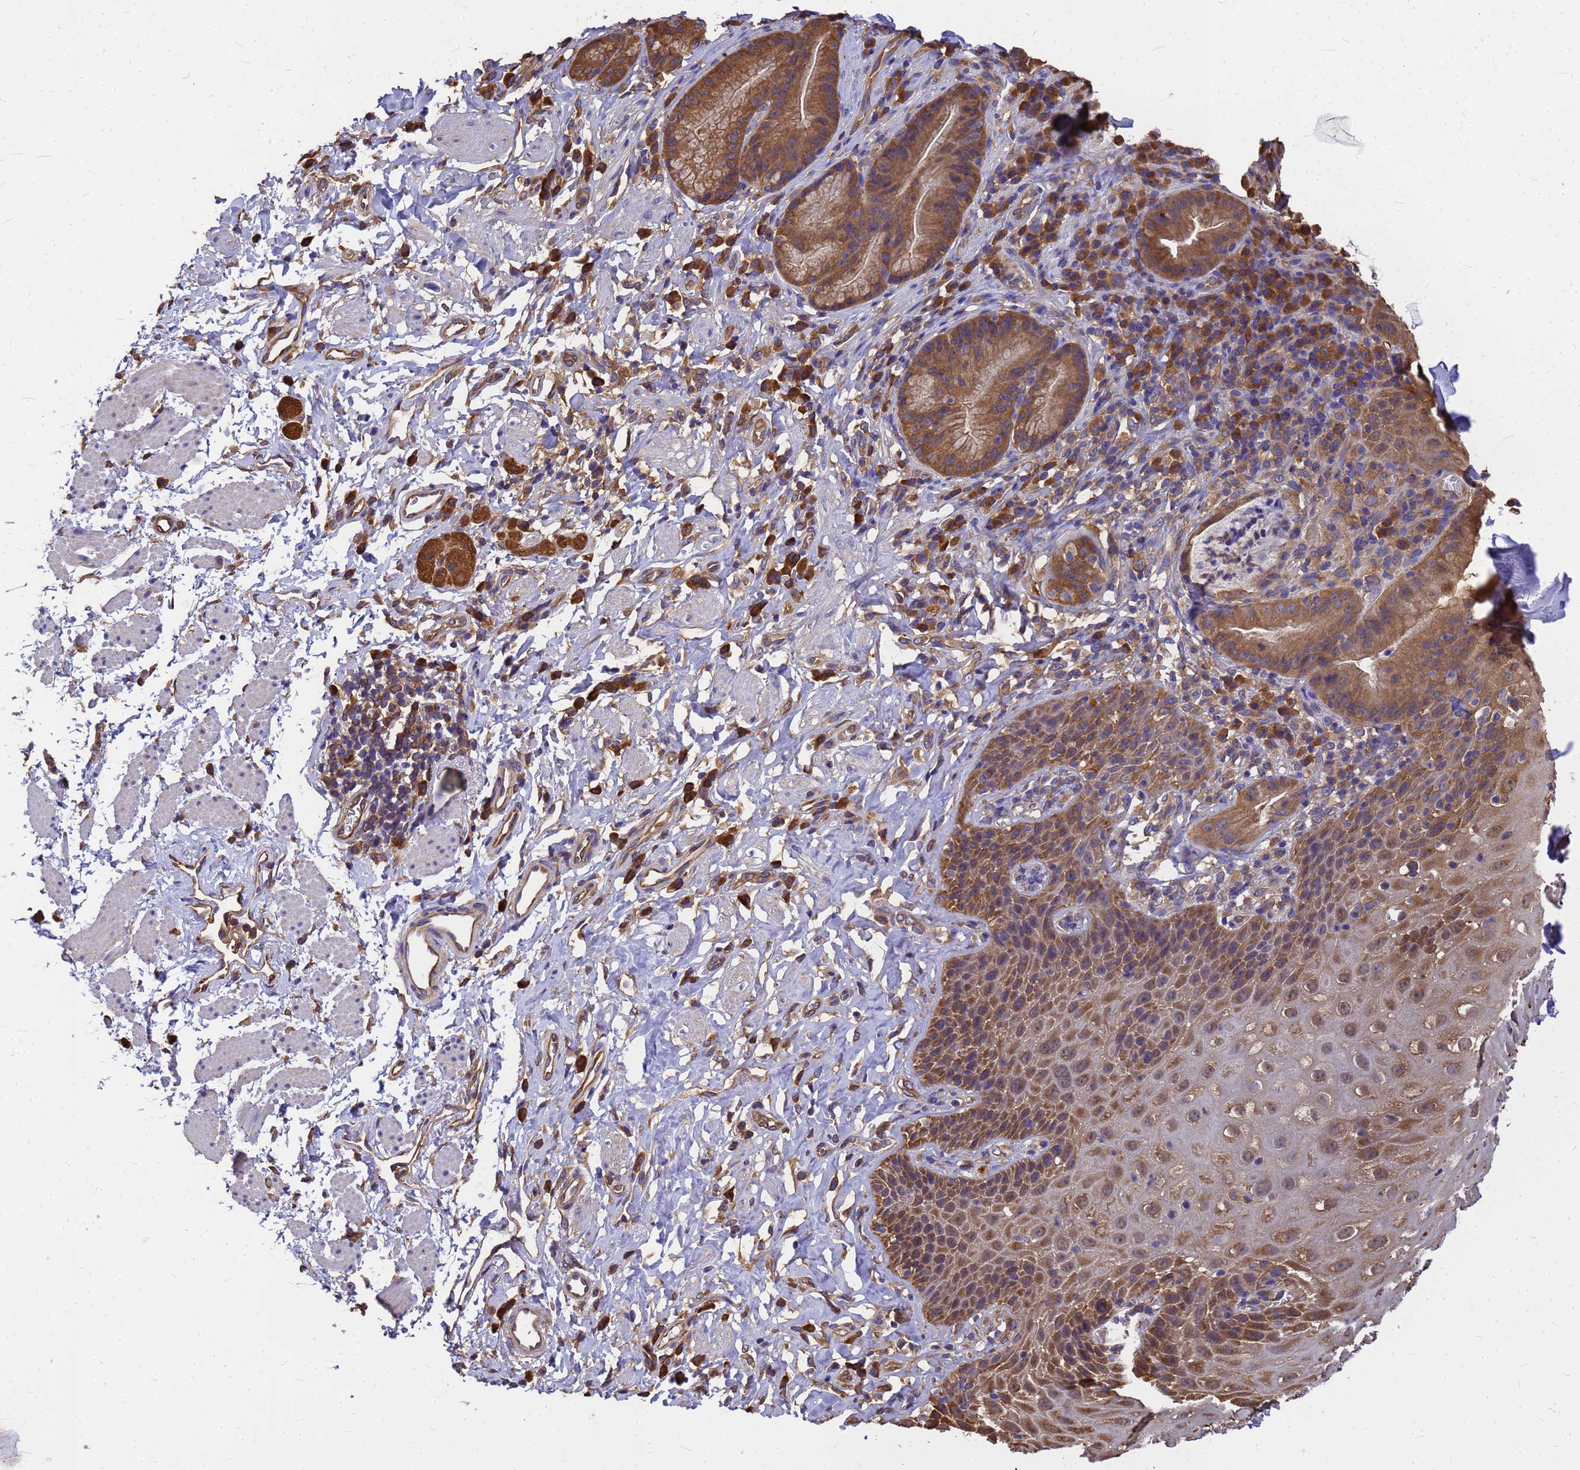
{"staining": {"intensity": "moderate", "quantity": ">75%", "location": "cytoplasmic/membranous"}, "tissue": "esophagus", "cell_type": "Squamous epithelial cells", "image_type": "normal", "snomed": [{"axis": "morphology", "description": "Normal tissue, NOS"}, {"axis": "topography", "description": "Esophagus"}], "caption": "IHC (DAB (3,3'-diaminobenzidine)) staining of benign human esophagus displays moderate cytoplasmic/membranous protein staining in approximately >75% of squamous epithelial cells. (DAB = brown stain, brightfield microscopy at high magnification).", "gene": "GID4", "patient": {"sex": "female", "age": 61}}